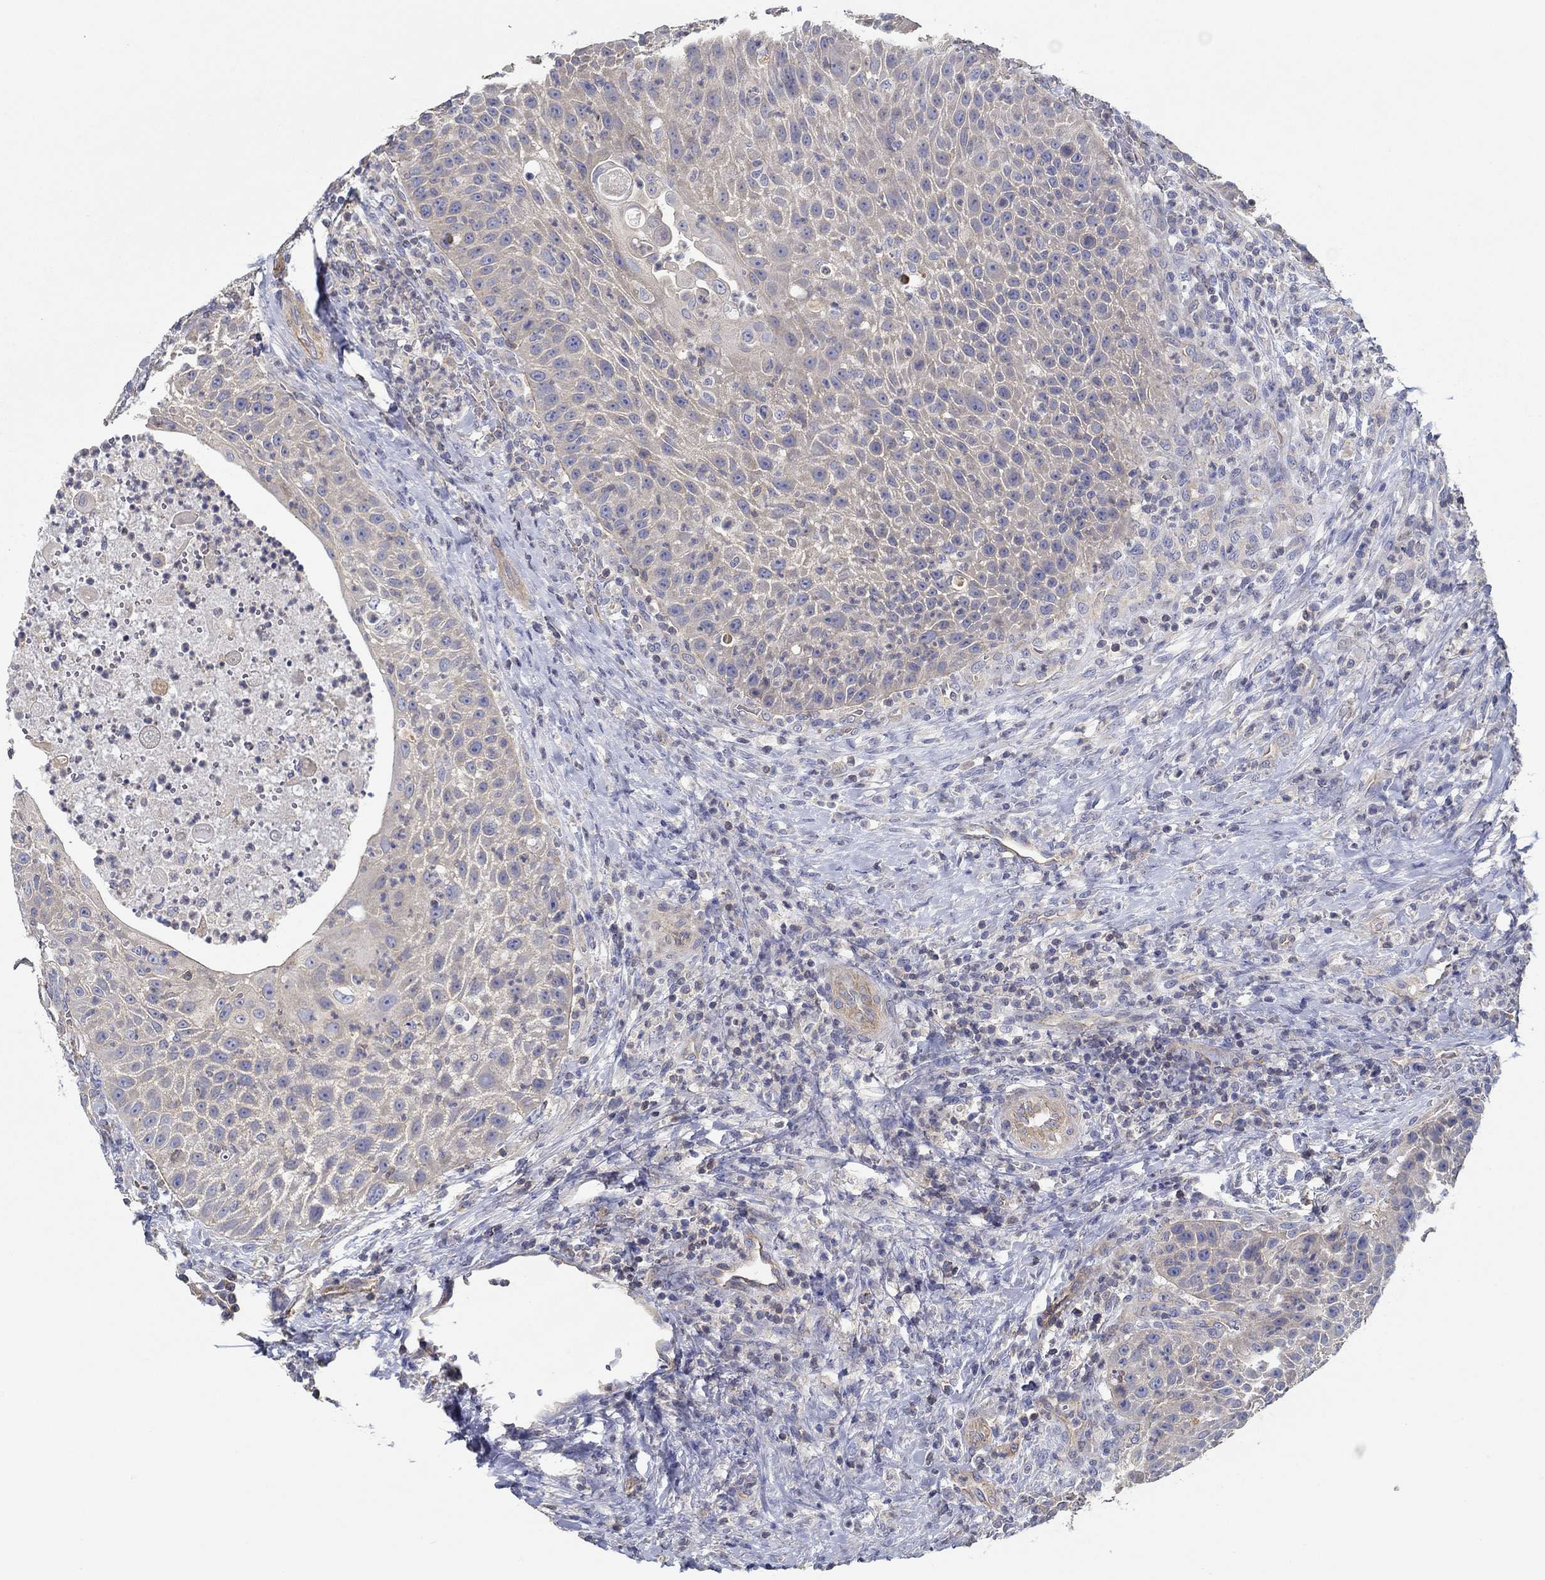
{"staining": {"intensity": "negative", "quantity": "none", "location": "none"}, "tissue": "head and neck cancer", "cell_type": "Tumor cells", "image_type": "cancer", "snomed": [{"axis": "morphology", "description": "Squamous cell carcinoma, NOS"}, {"axis": "topography", "description": "Head-Neck"}], "caption": "Photomicrograph shows no significant protein expression in tumor cells of head and neck cancer.", "gene": "BBOF1", "patient": {"sex": "male", "age": 69}}